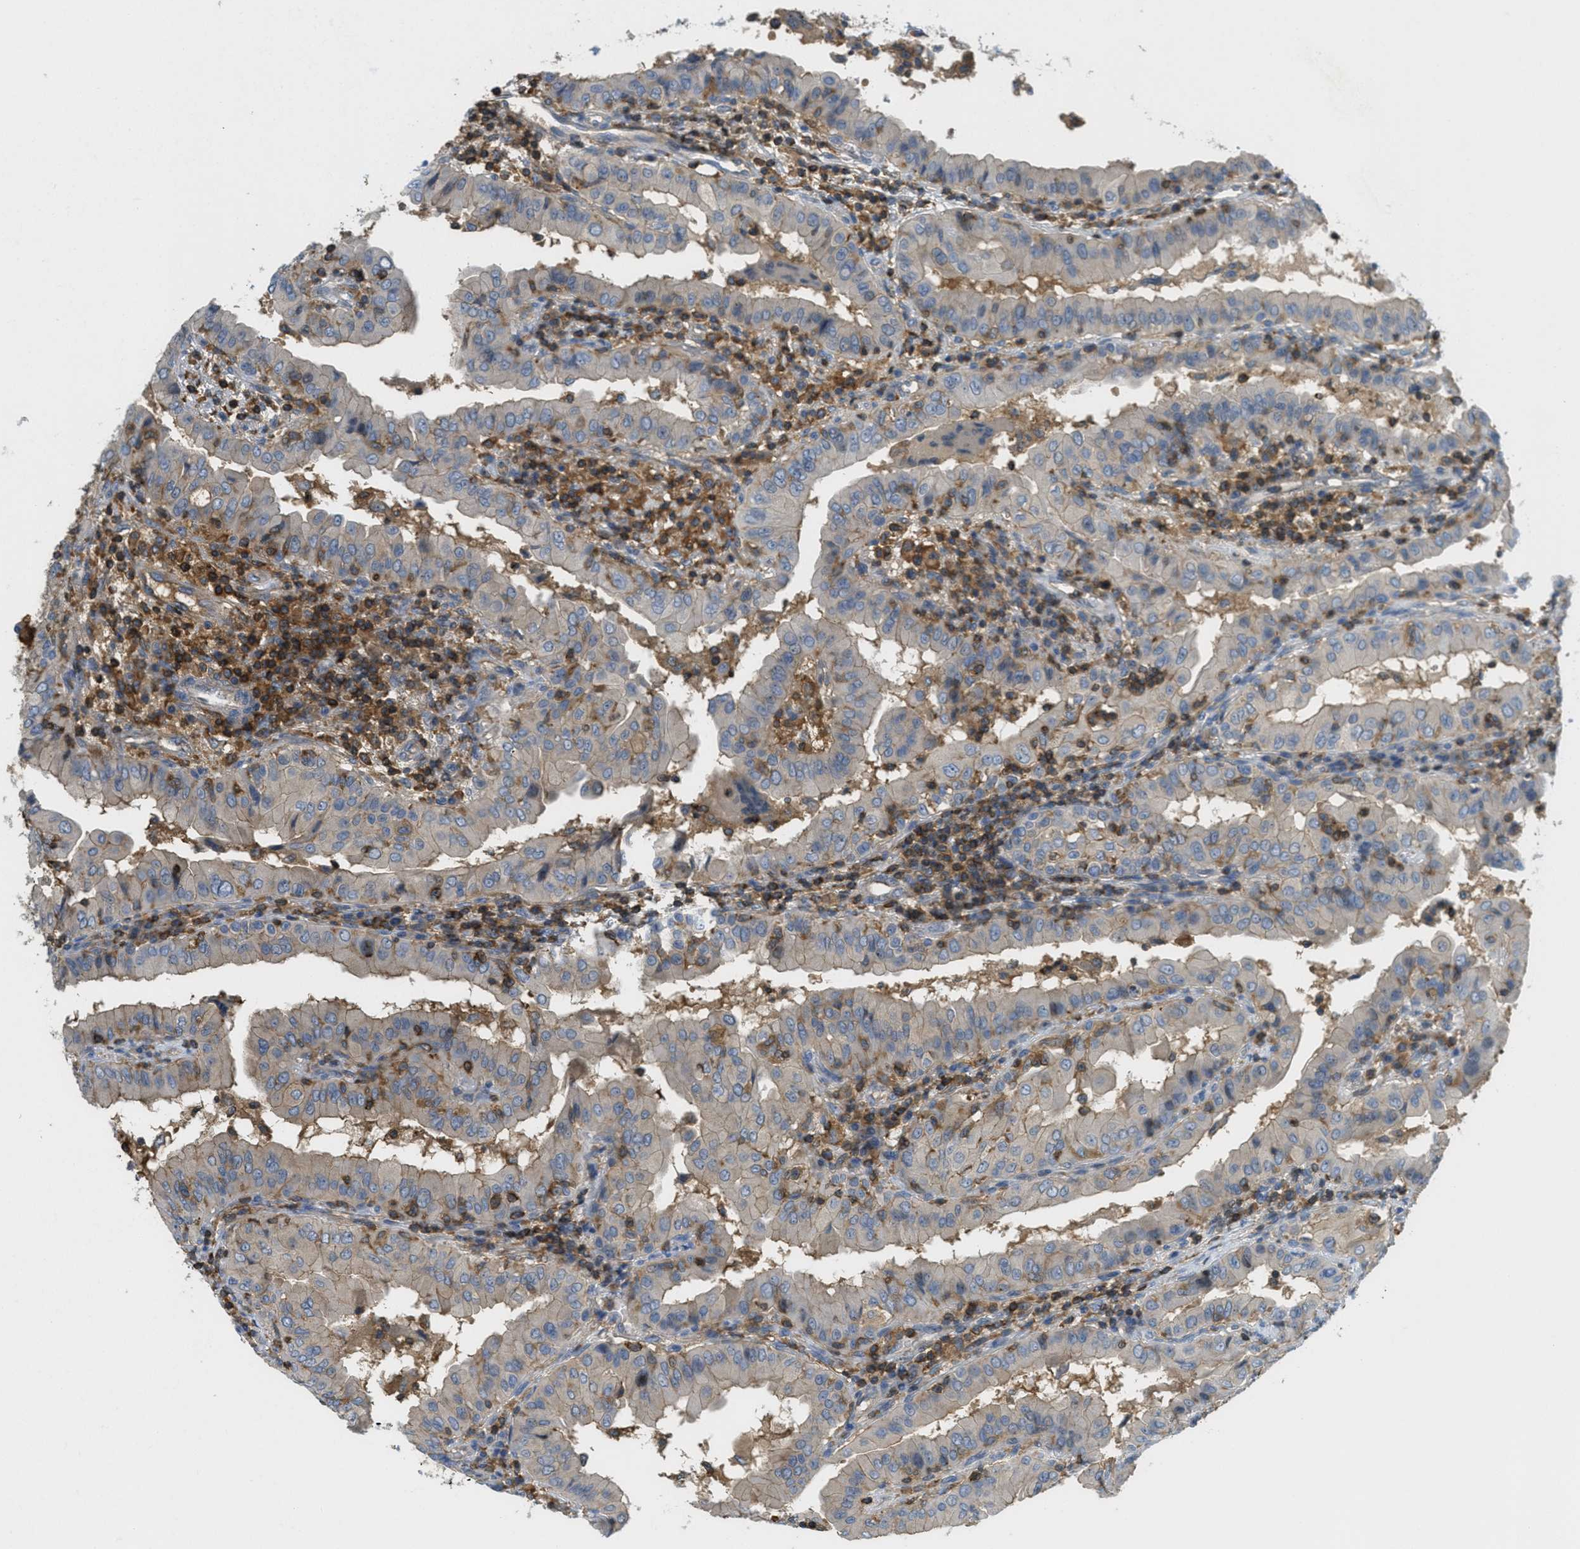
{"staining": {"intensity": "weak", "quantity": "25%-75%", "location": "cytoplasmic/membranous"}, "tissue": "thyroid cancer", "cell_type": "Tumor cells", "image_type": "cancer", "snomed": [{"axis": "morphology", "description": "Papillary adenocarcinoma, NOS"}, {"axis": "topography", "description": "Thyroid gland"}], "caption": "Protein staining of papillary adenocarcinoma (thyroid) tissue displays weak cytoplasmic/membranous expression in approximately 25%-75% of tumor cells.", "gene": "GRIK2", "patient": {"sex": "male", "age": 33}}